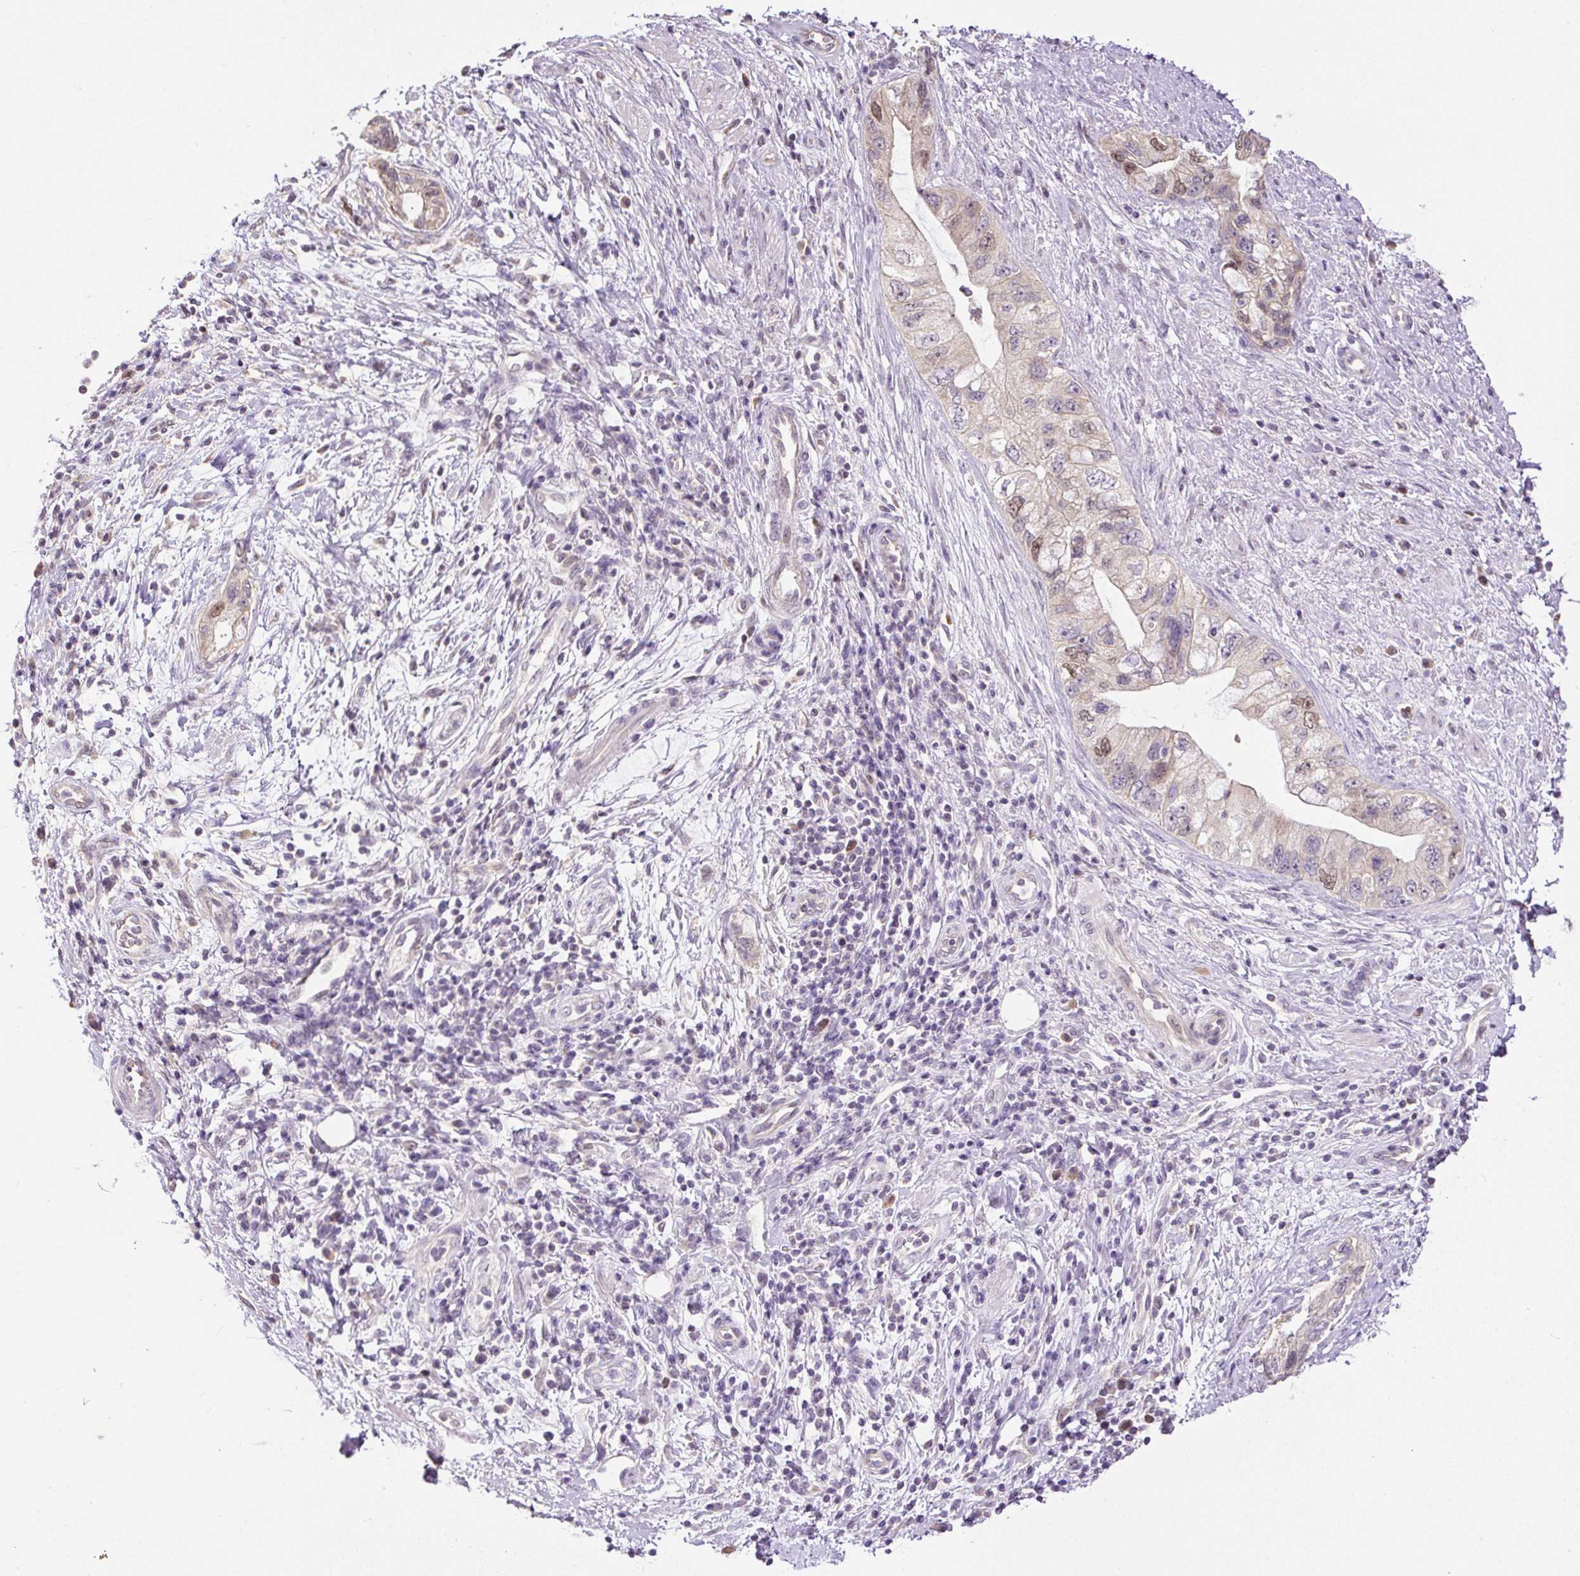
{"staining": {"intensity": "moderate", "quantity": "<25%", "location": "nuclear"}, "tissue": "pancreatic cancer", "cell_type": "Tumor cells", "image_type": "cancer", "snomed": [{"axis": "morphology", "description": "Adenocarcinoma, NOS"}, {"axis": "topography", "description": "Pancreas"}], "caption": "A high-resolution image shows IHC staining of adenocarcinoma (pancreatic), which shows moderate nuclear expression in approximately <25% of tumor cells.", "gene": "RACGAP1", "patient": {"sex": "female", "age": 73}}